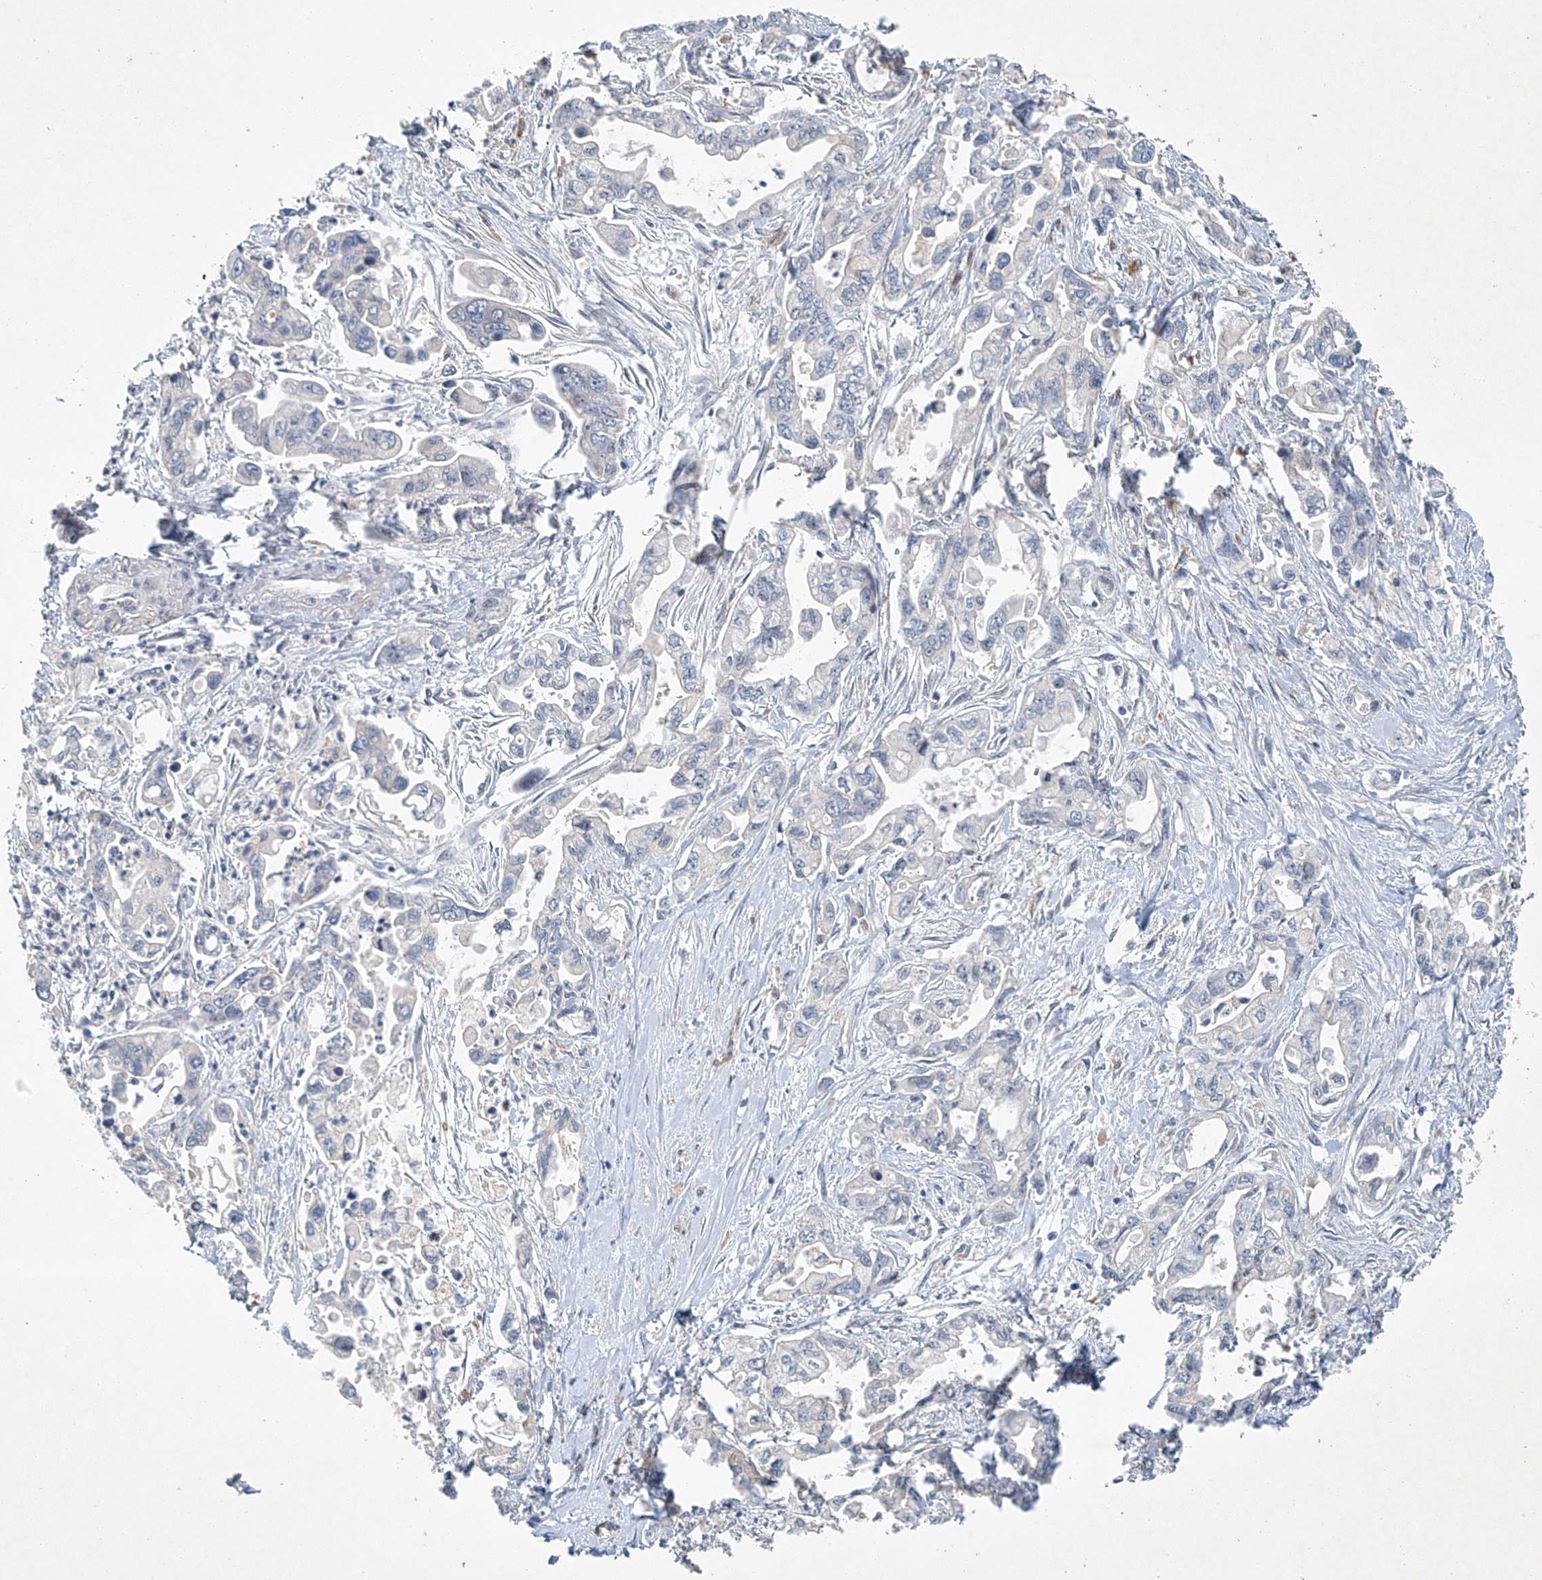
{"staining": {"intensity": "negative", "quantity": "none", "location": "none"}, "tissue": "pancreatic cancer", "cell_type": "Tumor cells", "image_type": "cancer", "snomed": [{"axis": "morphology", "description": "Adenocarcinoma, NOS"}, {"axis": "topography", "description": "Pancreas"}], "caption": "Adenocarcinoma (pancreatic) stained for a protein using immunohistochemistry (IHC) reveals no expression tumor cells.", "gene": "TAF8", "patient": {"sex": "male", "age": 70}}